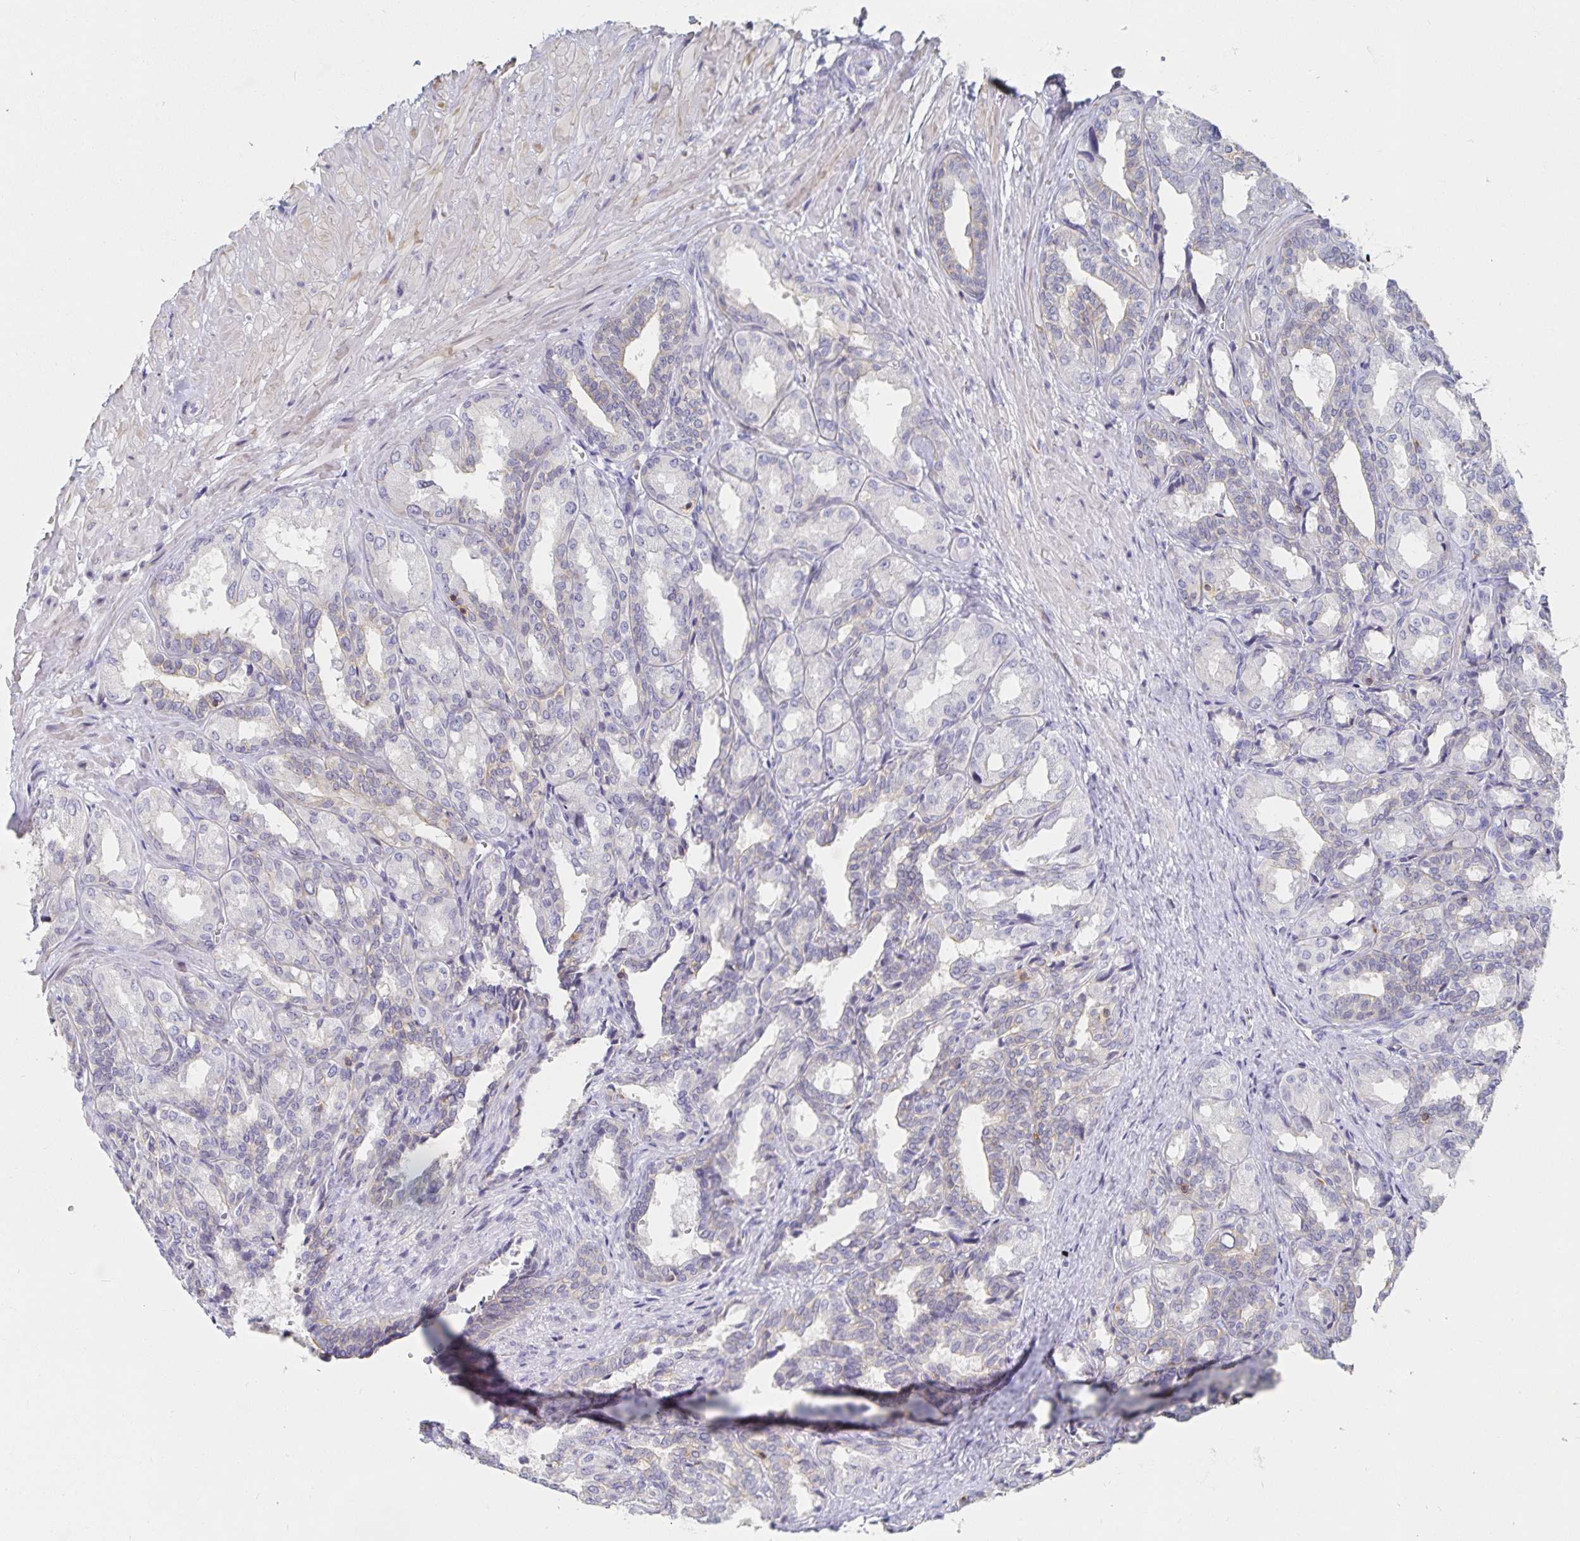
{"staining": {"intensity": "negative", "quantity": "none", "location": "none"}, "tissue": "seminal vesicle", "cell_type": "Glandular cells", "image_type": "normal", "snomed": [{"axis": "morphology", "description": "Normal tissue, NOS"}, {"axis": "topography", "description": "Seminal veicle"}], "caption": "Immunohistochemistry of normal human seminal vesicle reveals no expression in glandular cells.", "gene": "PIK3CD", "patient": {"sex": "male", "age": 68}}